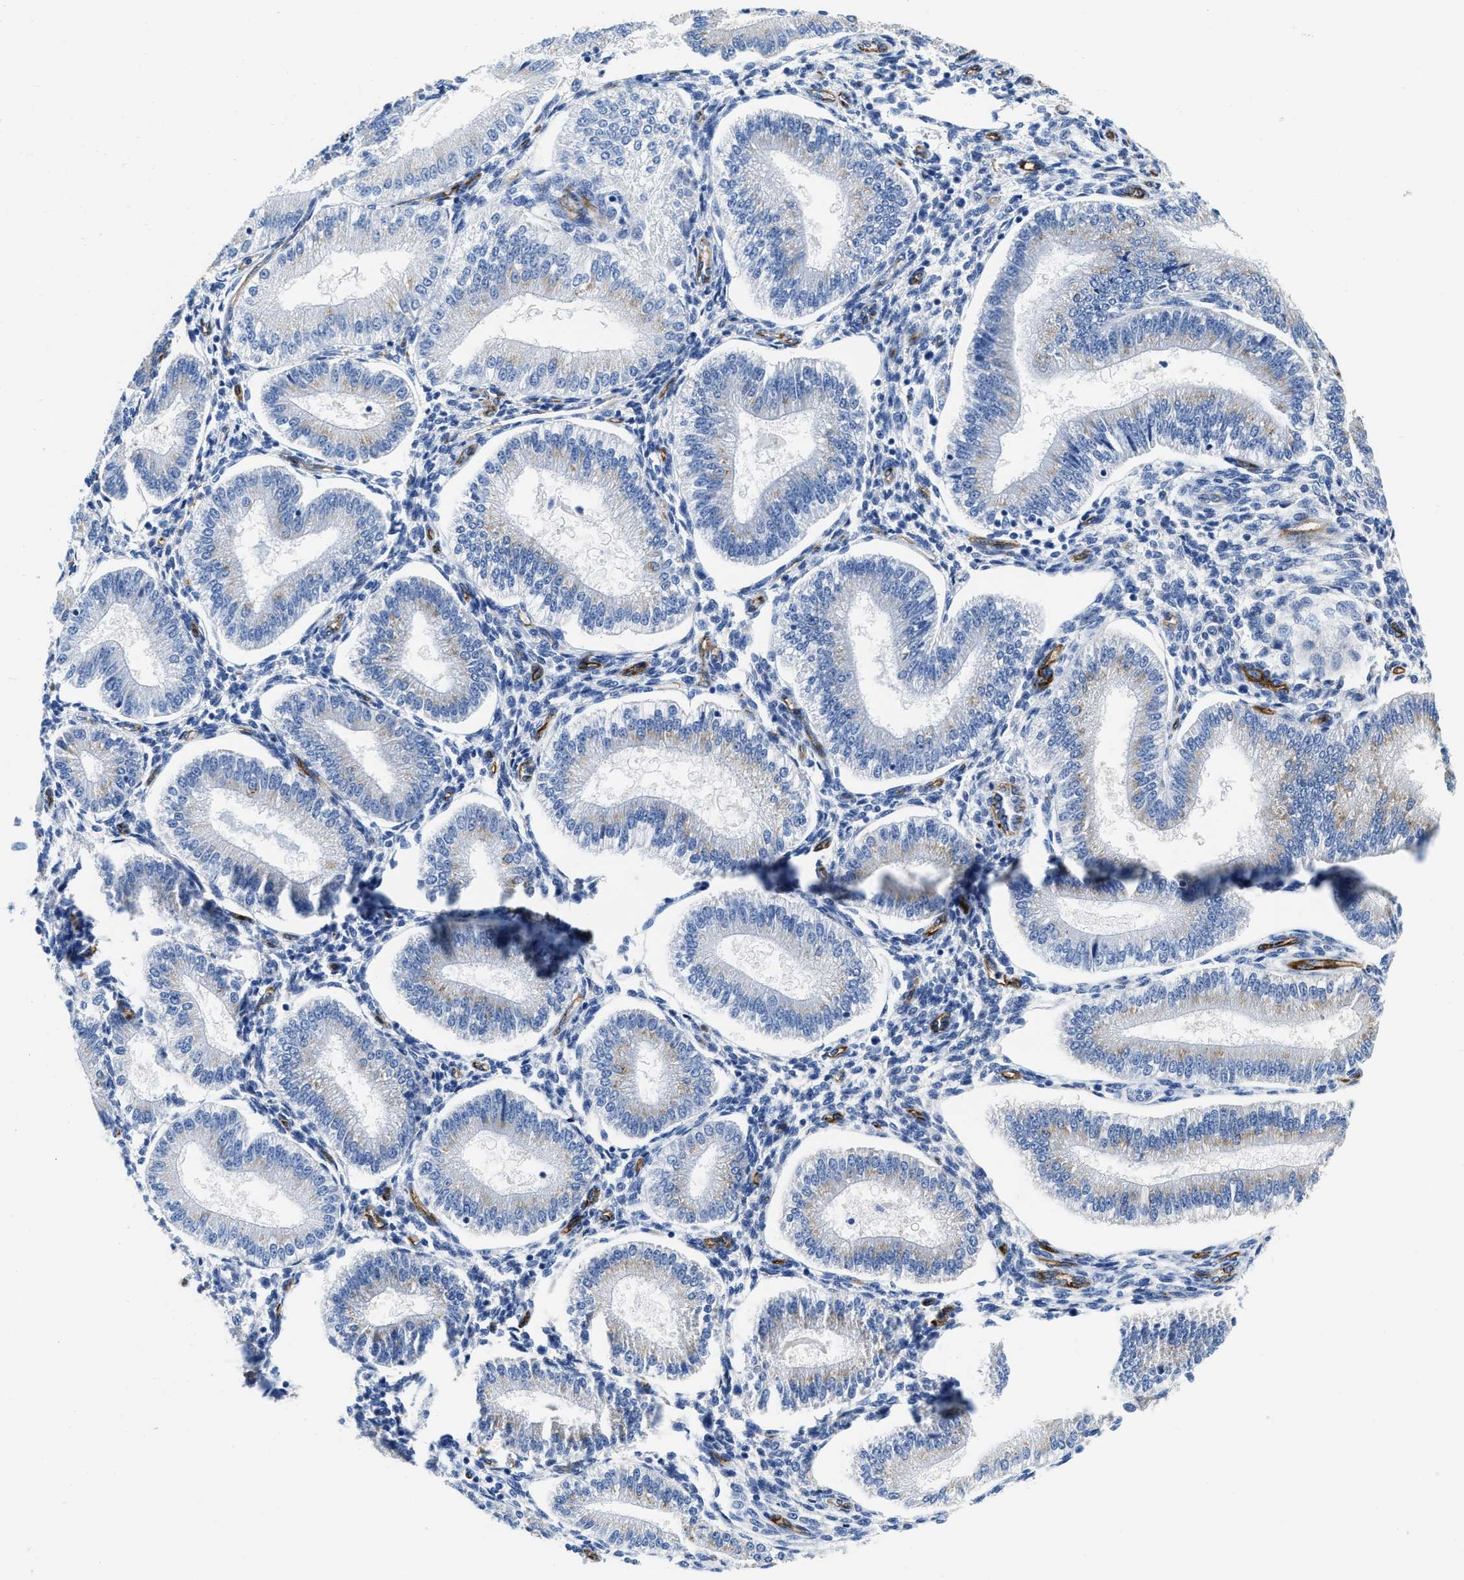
{"staining": {"intensity": "negative", "quantity": "none", "location": "none"}, "tissue": "endometrium", "cell_type": "Cells in endometrial stroma", "image_type": "normal", "snomed": [{"axis": "morphology", "description": "Normal tissue, NOS"}, {"axis": "topography", "description": "Endometrium"}], "caption": "DAB (3,3'-diaminobenzidine) immunohistochemical staining of normal endometrium exhibits no significant positivity in cells in endometrial stroma. (DAB IHC visualized using brightfield microscopy, high magnification).", "gene": "TVP23B", "patient": {"sex": "female", "age": 39}}